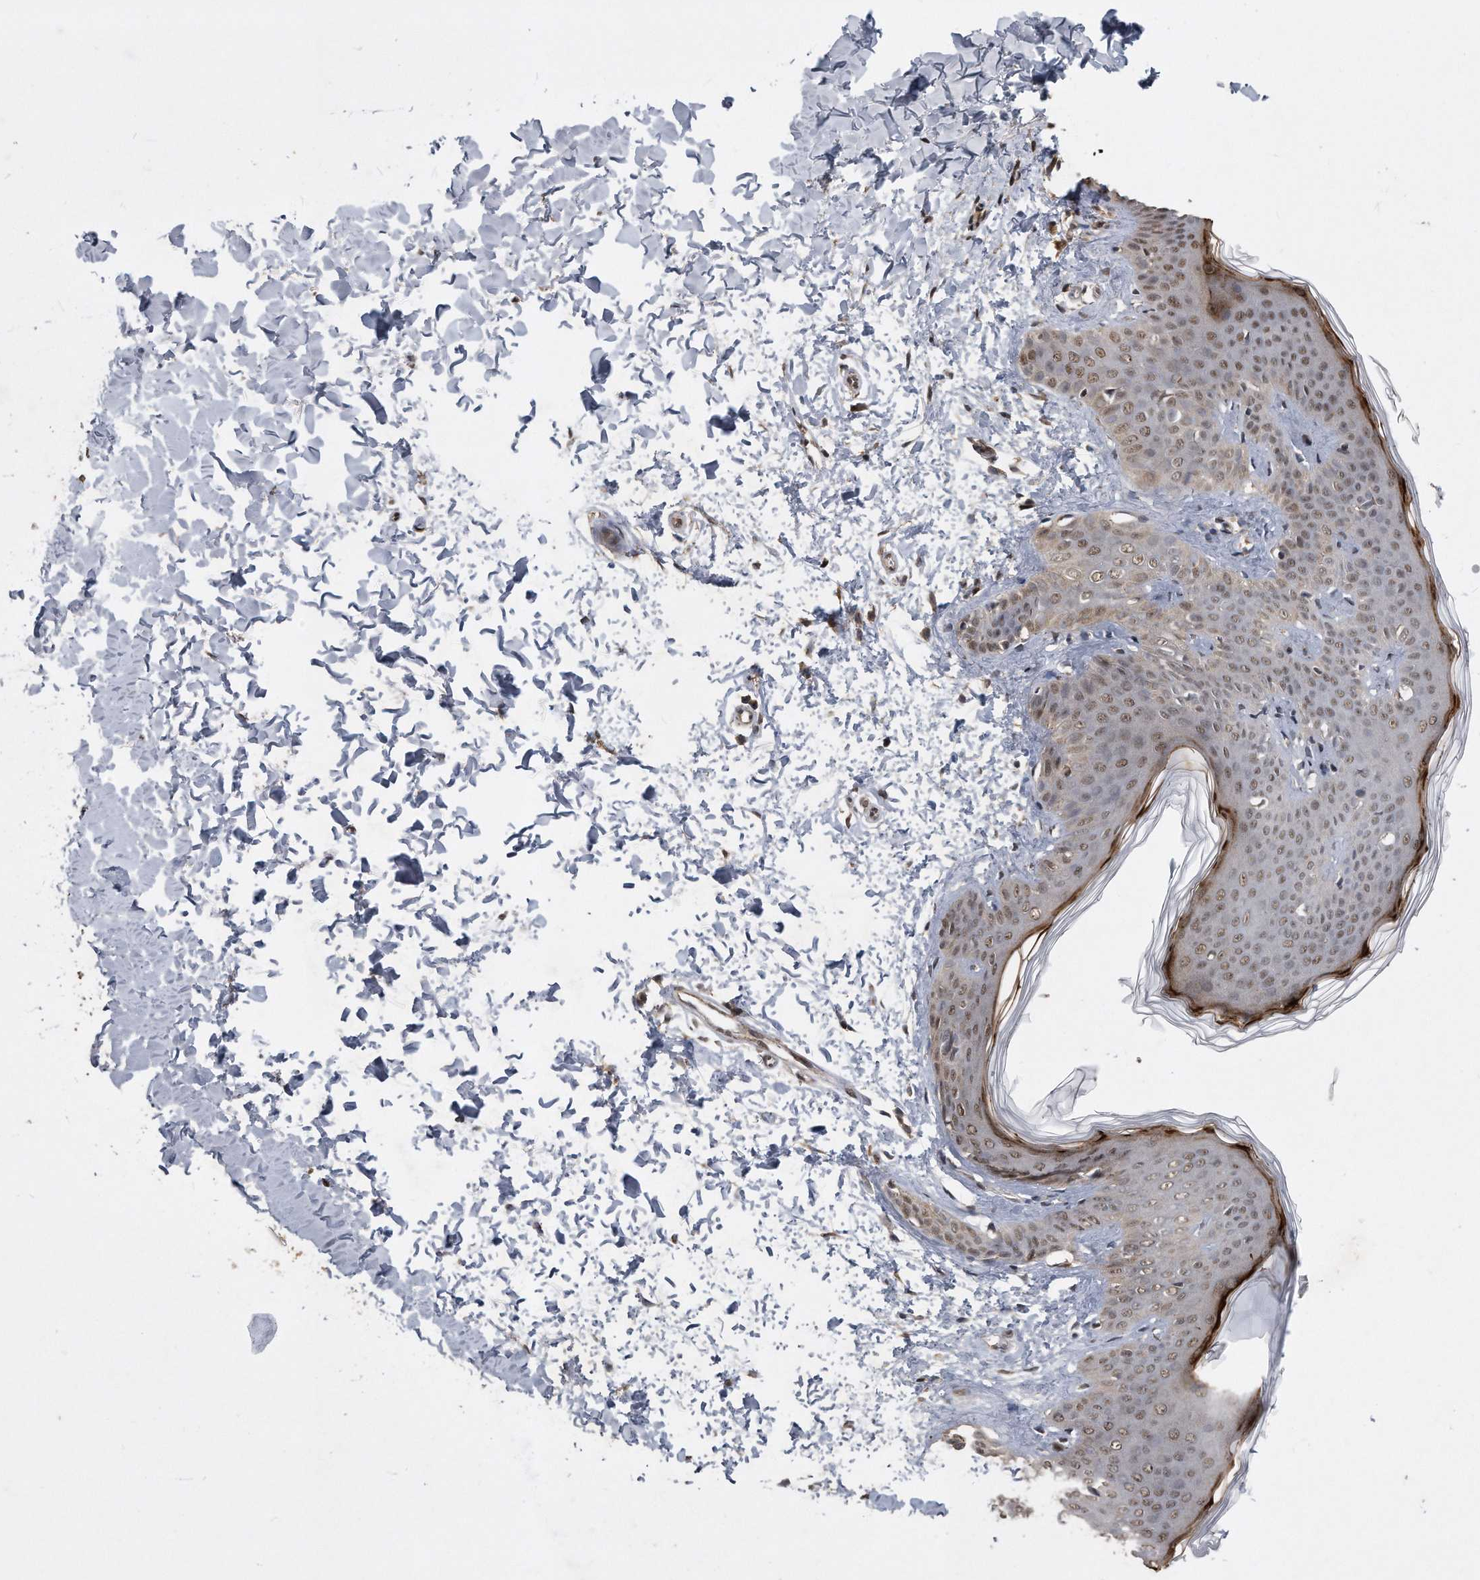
{"staining": {"intensity": "moderate", "quantity": ">75%", "location": "nuclear"}, "tissue": "skin", "cell_type": "Fibroblasts", "image_type": "normal", "snomed": [{"axis": "morphology", "description": "Normal tissue, NOS"}, {"axis": "topography", "description": "Skin"}], "caption": "High-power microscopy captured an immunohistochemistry (IHC) image of unremarkable skin, revealing moderate nuclear staining in approximately >75% of fibroblasts.", "gene": "CRYZL1", "patient": {"sex": "female", "age": 17}}